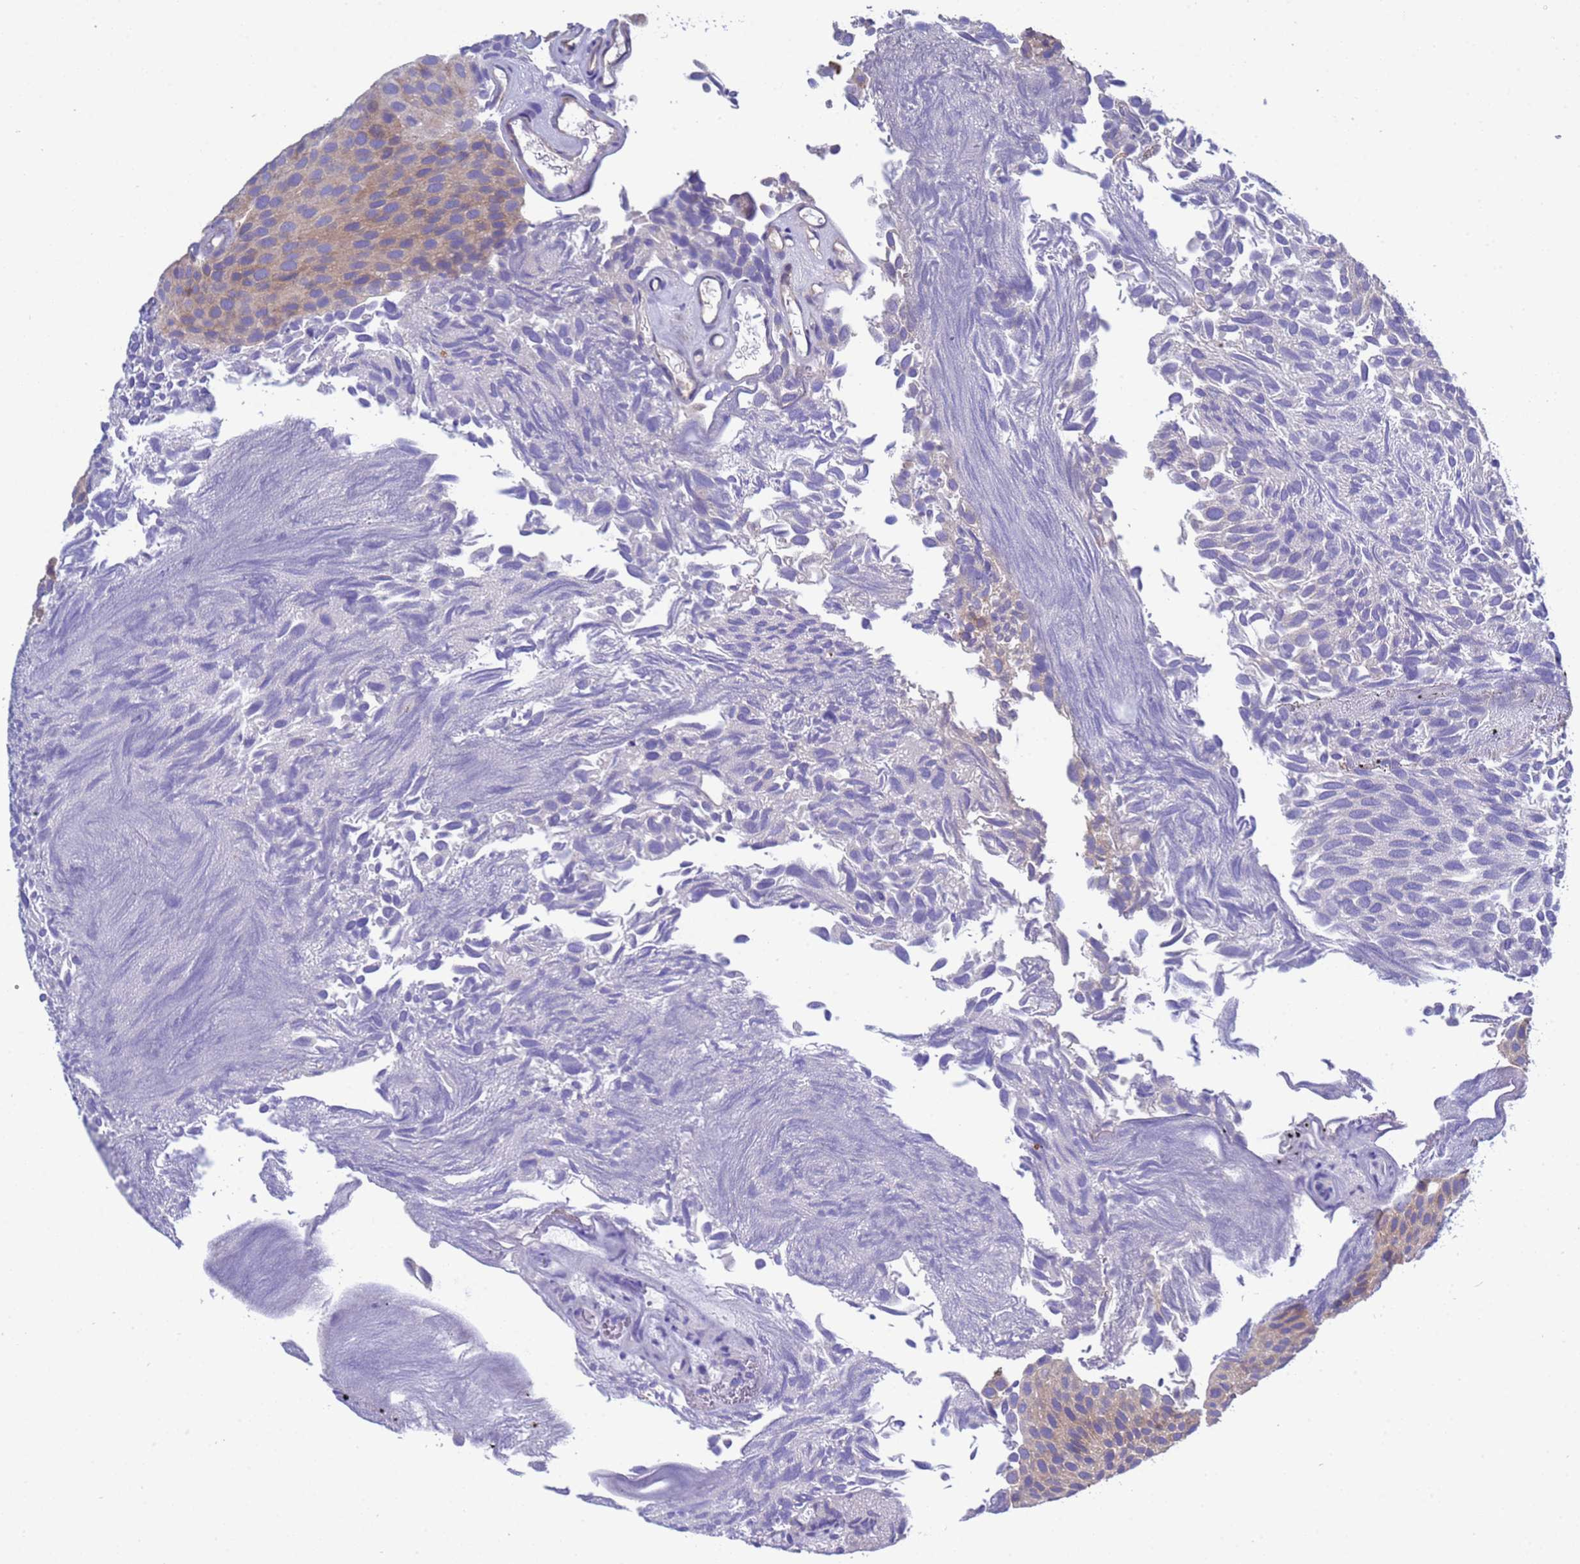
{"staining": {"intensity": "moderate", "quantity": "<25%", "location": "cytoplasmic/membranous"}, "tissue": "urothelial cancer", "cell_type": "Tumor cells", "image_type": "cancer", "snomed": [{"axis": "morphology", "description": "Urothelial carcinoma, Low grade"}, {"axis": "topography", "description": "Urinary bladder"}], "caption": "Urothelial cancer stained with a protein marker displays moderate staining in tumor cells.", "gene": "RC3H2", "patient": {"sex": "male", "age": 89}}